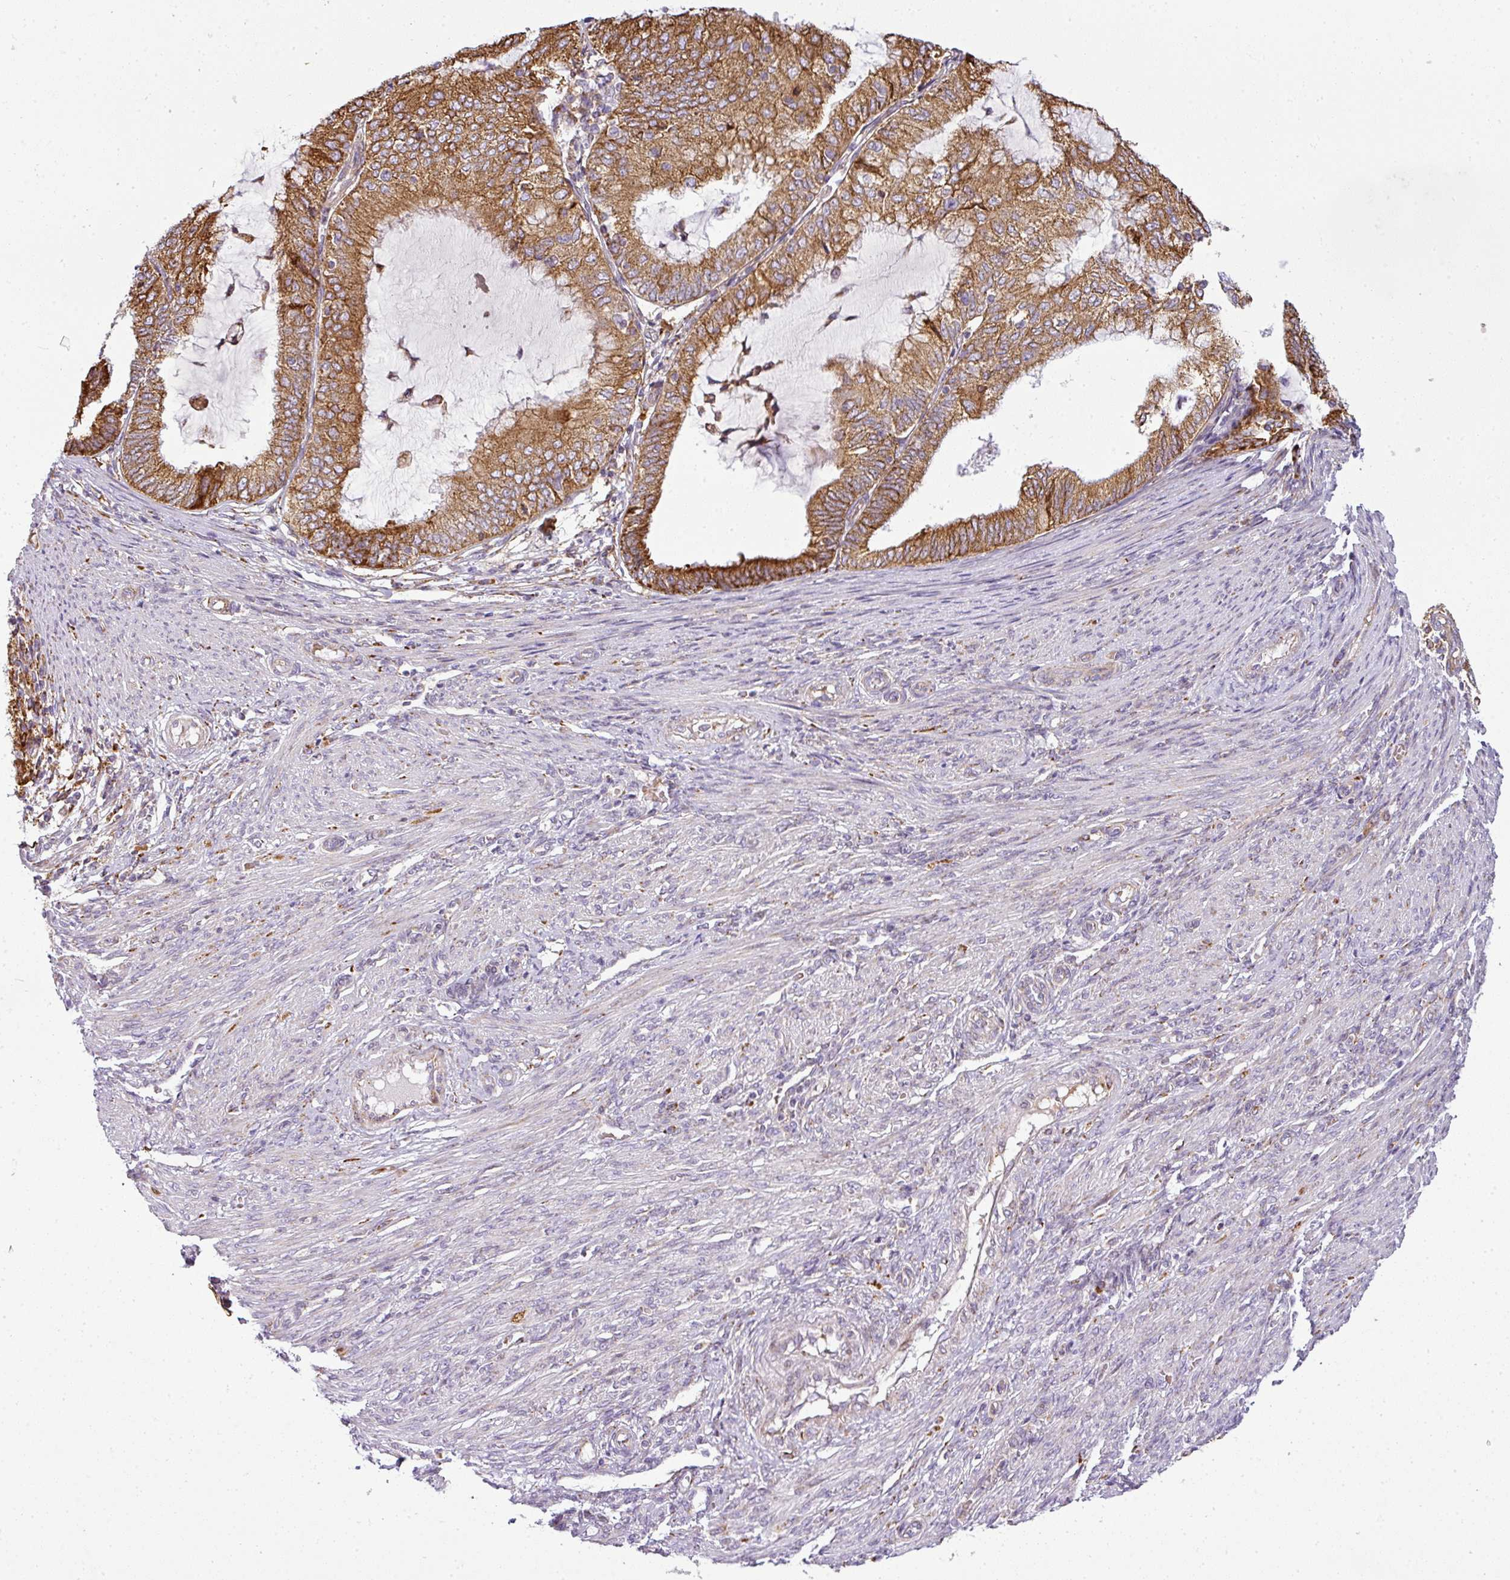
{"staining": {"intensity": "moderate", "quantity": ">75%", "location": "cytoplasmic/membranous"}, "tissue": "endometrial cancer", "cell_type": "Tumor cells", "image_type": "cancer", "snomed": [{"axis": "morphology", "description": "Adenocarcinoma, NOS"}, {"axis": "topography", "description": "Endometrium"}], "caption": "Human endometrial adenocarcinoma stained for a protein (brown) shows moderate cytoplasmic/membranous positive positivity in about >75% of tumor cells.", "gene": "ANKRD18A", "patient": {"sex": "female", "age": 81}}